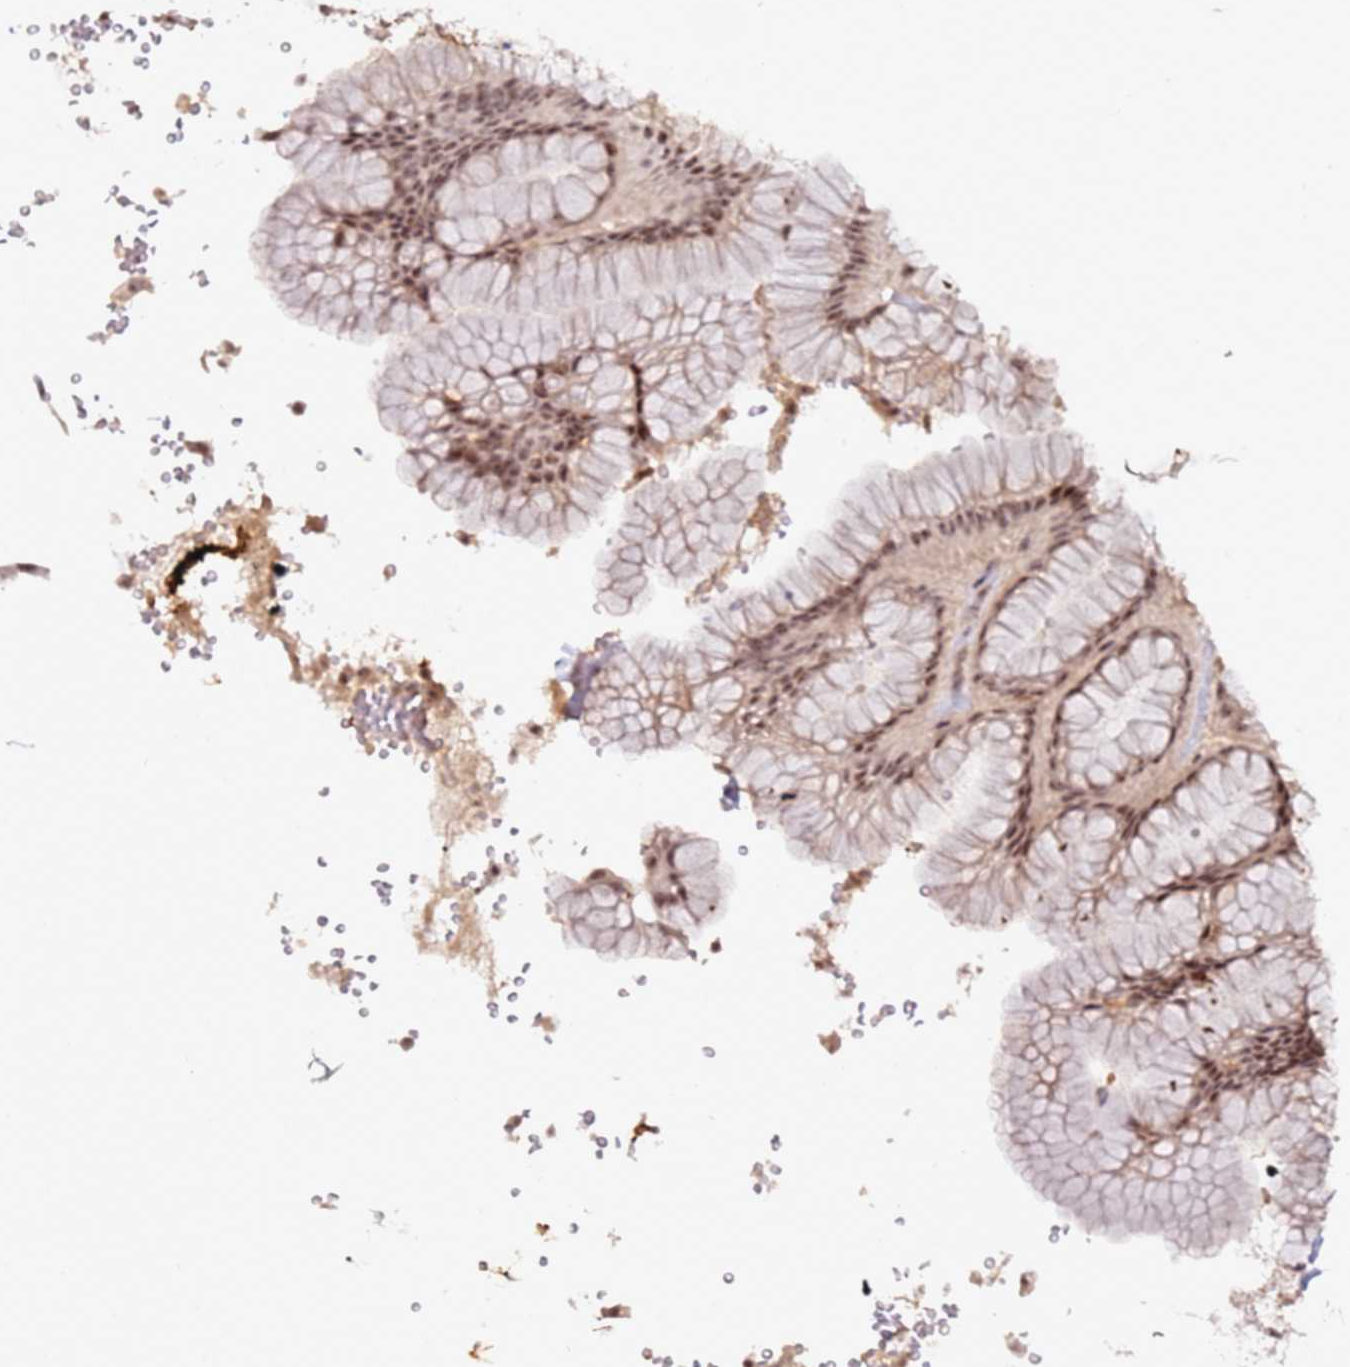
{"staining": {"intensity": "moderate", "quantity": ">75%", "location": "nuclear"}, "tissue": "stomach", "cell_type": "Glandular cells", "image_type": "normal", "snomed": [{"axis": "morphology", "description": "Normal tissue, NOS"}, {"axis": "topography", "description": "Stomach, upper"}, {"axis": "topography", "description": "Stomach, lower"}], "caption": "High-magnification brightfield microscopy of benign stomach stained with DAB (3,3'-diaminobenzidine) (brown) and counterstained with hematoxylin (blue). glandular cells exhibit moderate nuclear staining is seen in about>75% of cells.", "gene": "FCF1", "patient": {"sex": "male", "age": 67}}